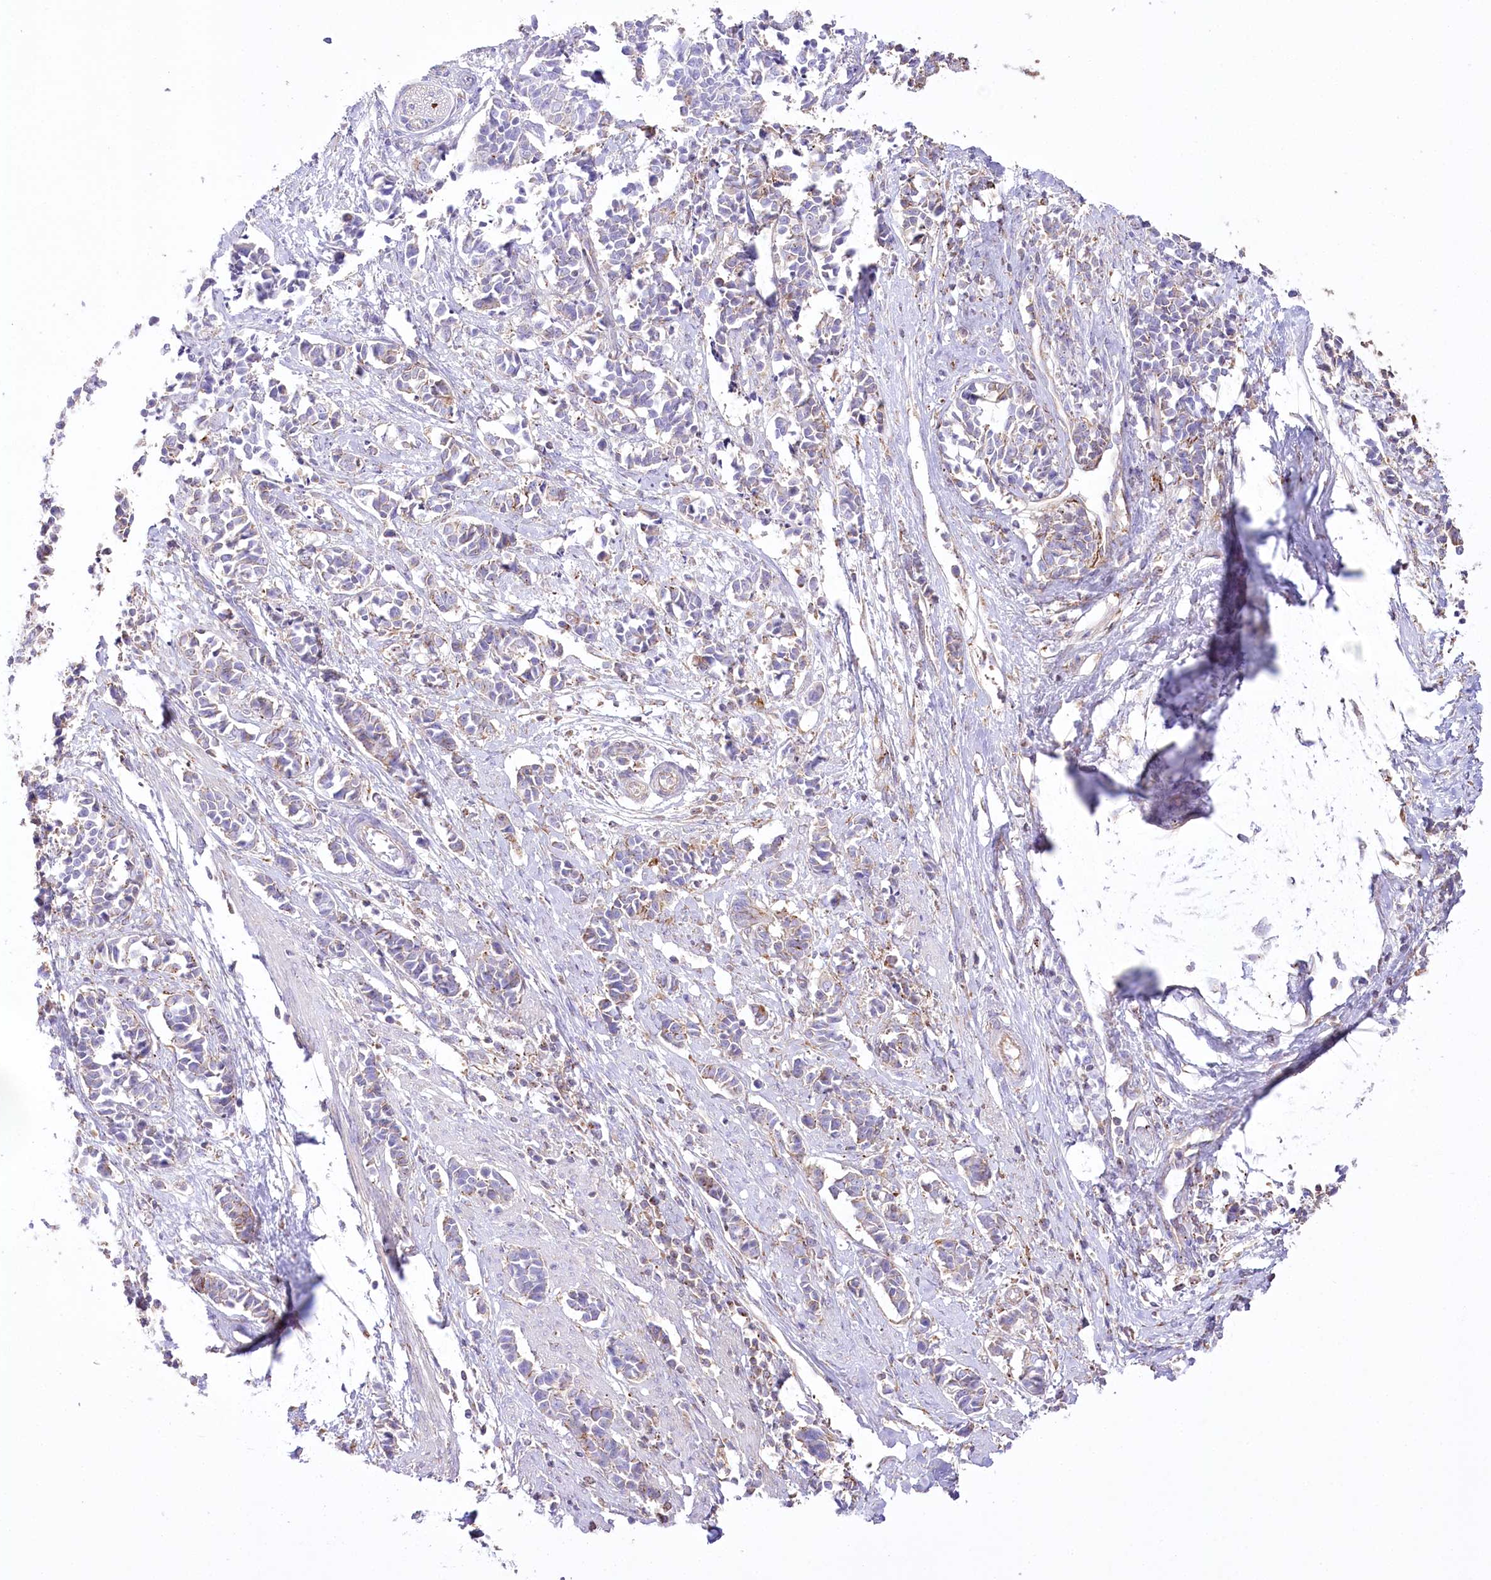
{"staining": {"intensity": "moderate", "quantity": "<25%", "location": "cytoplasmic/membranous"}, "tissue": "cervical cancer", "cell_type": "Tumor cells", "image_type": "cancer", "snomed": [{"axis": "morphology", "description": "Normal tissue, NOS"}, {"axis": "morphology", "description": "Squamous cell carcinoma, NOS"}, {"axis": "topography", "description": "Cervix"}], "caption": "The image demonstrates a brown stain indicating the presence of a protein in the cytoplasmic/membranous of tumor cells in cervical cancer.", "gene": "FAM216A", "patient": {"sex": "female", "age": 35}}